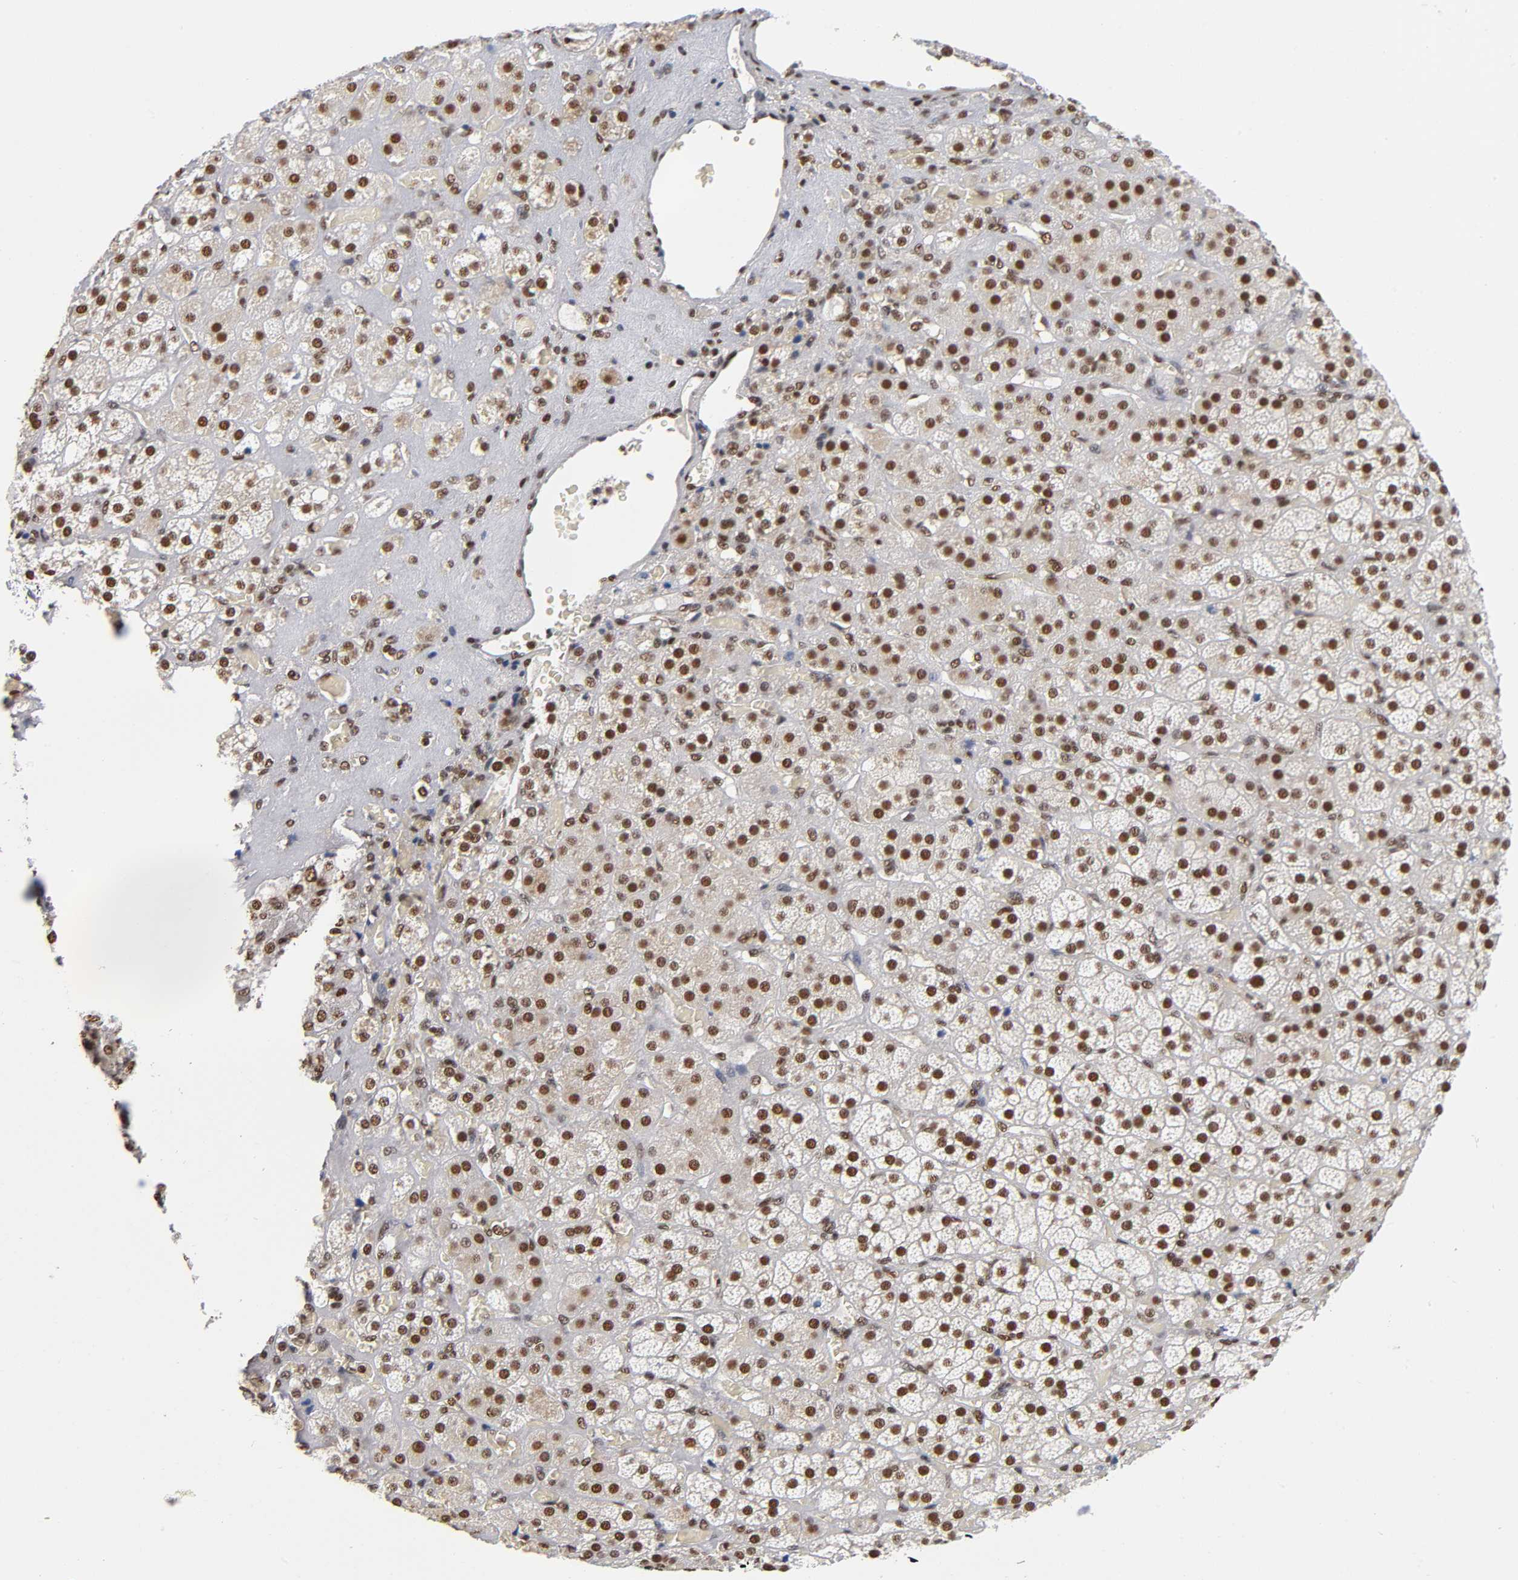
{"staining": {"intensity": "strong", "quantity": ">75%", "location": "nuclear"}, "tissue": "adrenal gland", "cell_type": "Glandular cells", "image_type": "normal", "snomed": [{"axis": "morphology", "description": "Normal tissue, NOS"}, {"axis": "topography", "description": "Adrenal gland"}], "caption": "The micrograph reveals a brown stain indicating the presence of a protein in the nuclear of glandular cells in adrenal gland. (DAB (3,3'-diaminobenzidine) = brown stain, brightfield microscopy at high magnification).", "gene": "ILKAP", "patient": {"sex": "female", "age": 71}}